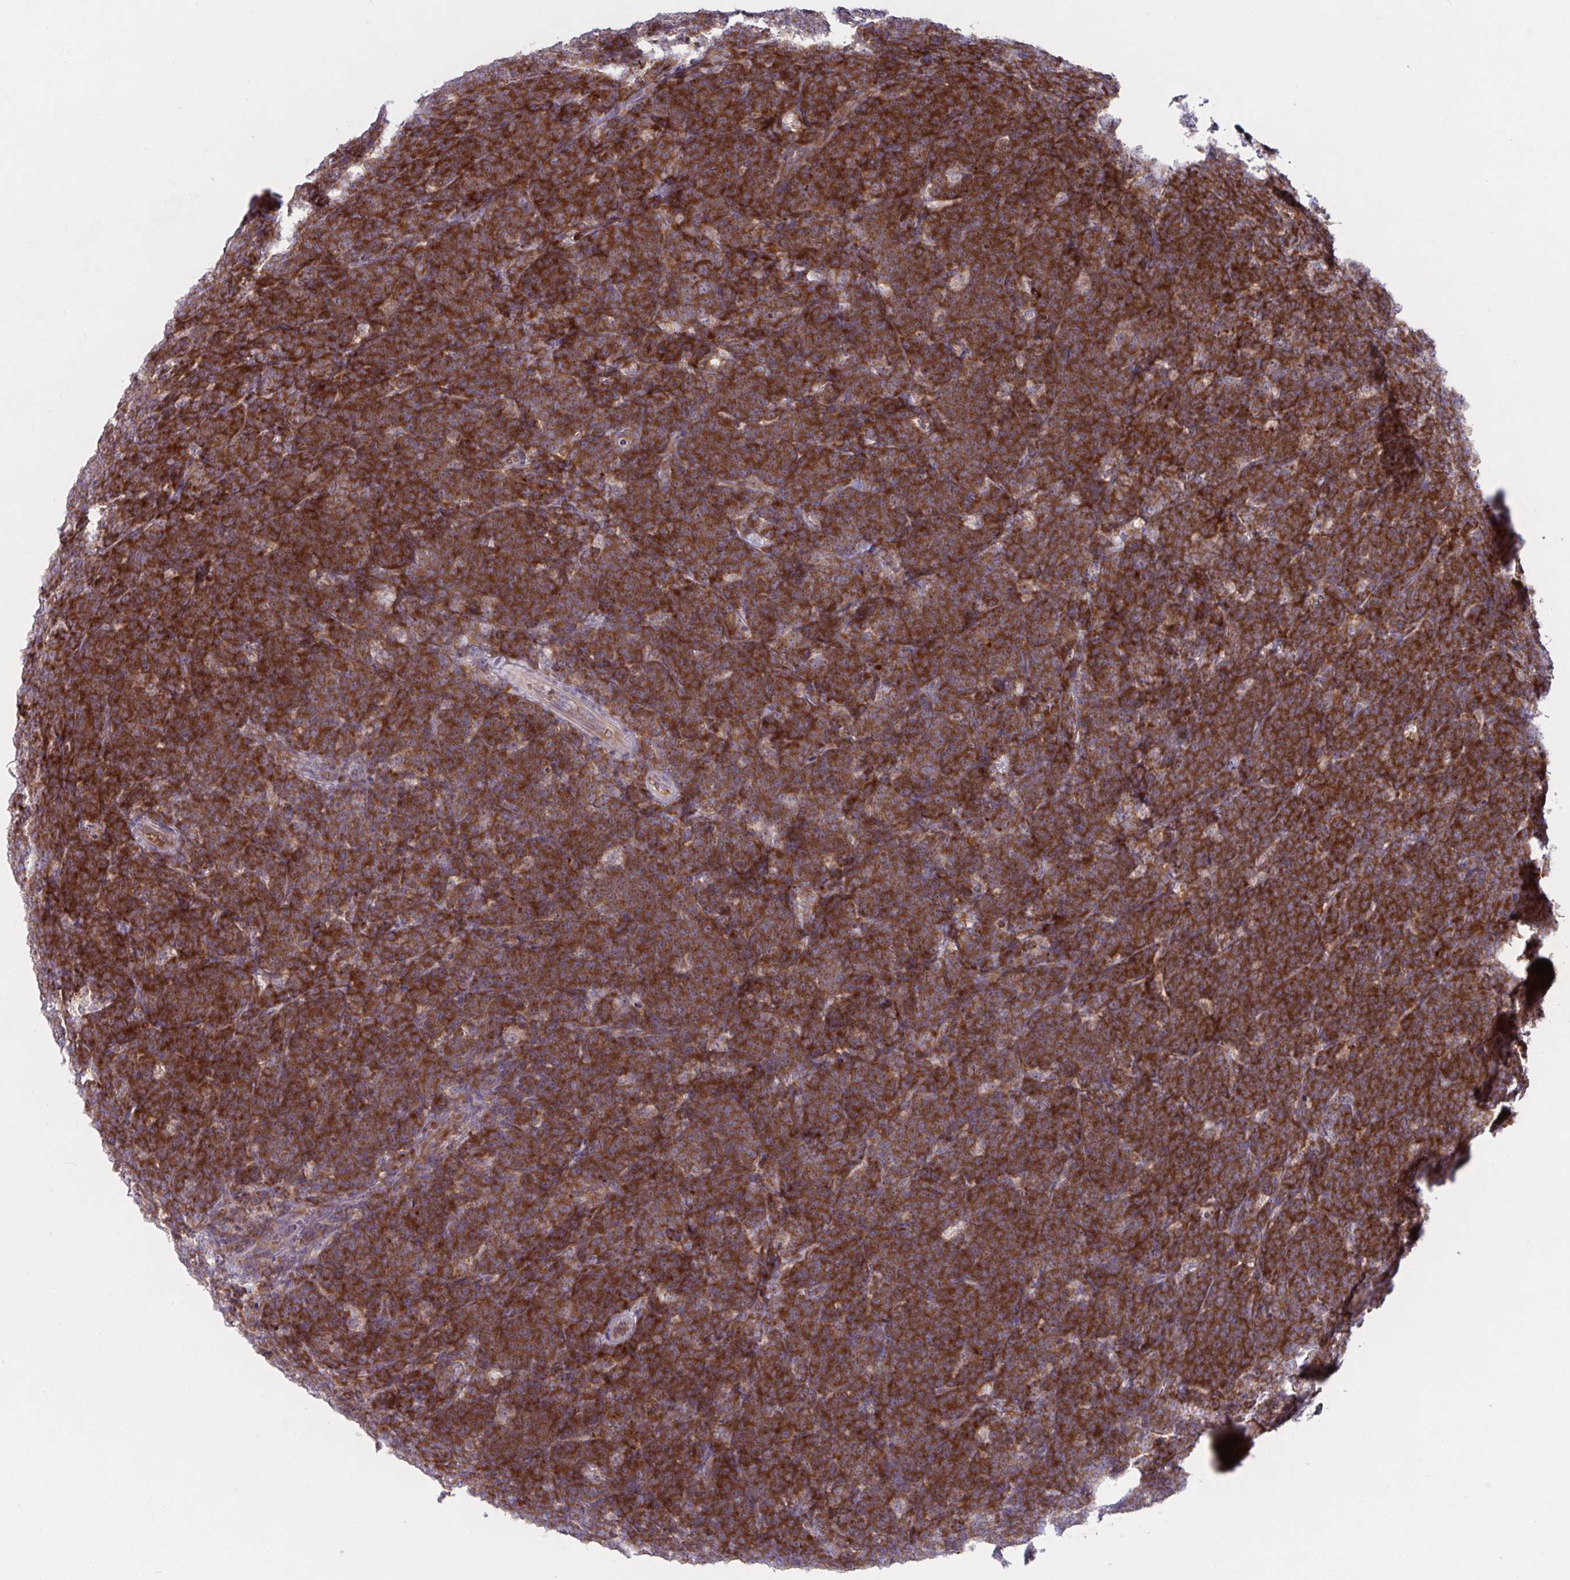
{"staining": {"intensity": "strong", "quantity": ">75%", "location": "cytoplasmic/membranous"}, "tissue": "lymphoma", "cell_type": "Tumor cells", "image_type": "cancer", "snomed": [{"axis": "morphology", "description": "Malignant lymphoma, non-Hodgkin's type, High grade"}, {"axis": "topography", "description": "Small intestine"}, {"axis": "topography", "description": "Colon"}], "caption": "Immunohistochemistry (IHC) (DAB) staining of lymphoma demonstrates strong cytoplasmic/membranous protein positivity in about >75% of tumor cells.", "gene": "FAU", "patient": {"sex": "male", "age": 8}}